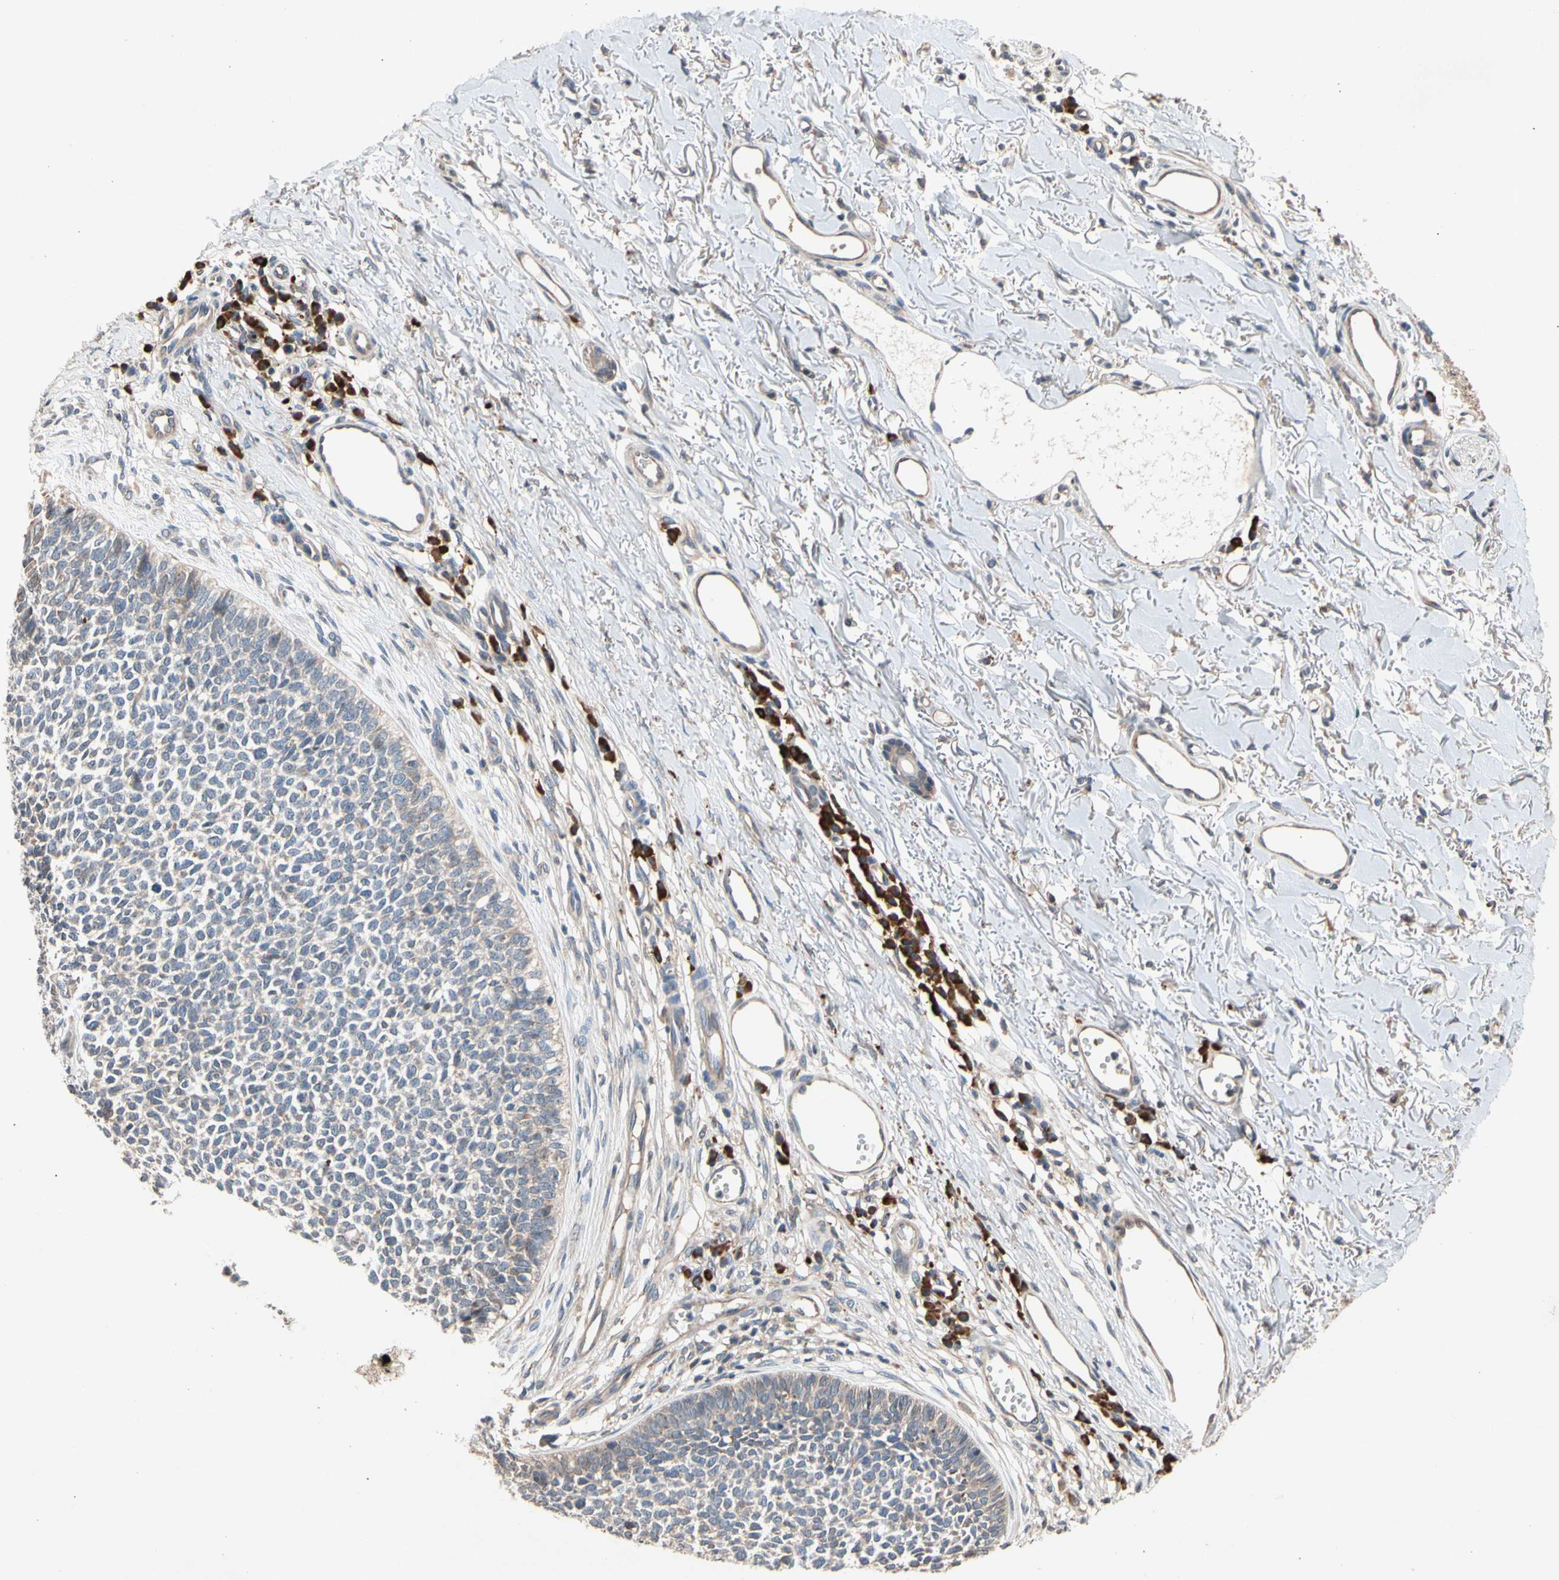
{"staining": {"intensity": "negative", "quantity": "none", "location": "none"}, "tissue": "skin cancer", "cell_type": "Tumor cells", "image_type": "cancer", "snomed": [{"axis": "morphology", "description": "Basal cell carcinoma"}, {"axis": "topography", "description": "Skin"}], "caption": "Human skin cancer stained for a protein using immunohistochemistry displays no positivity in tumor cells.", "gene": "PRDX4", "patient": {"sex": "female", "age": 84}}